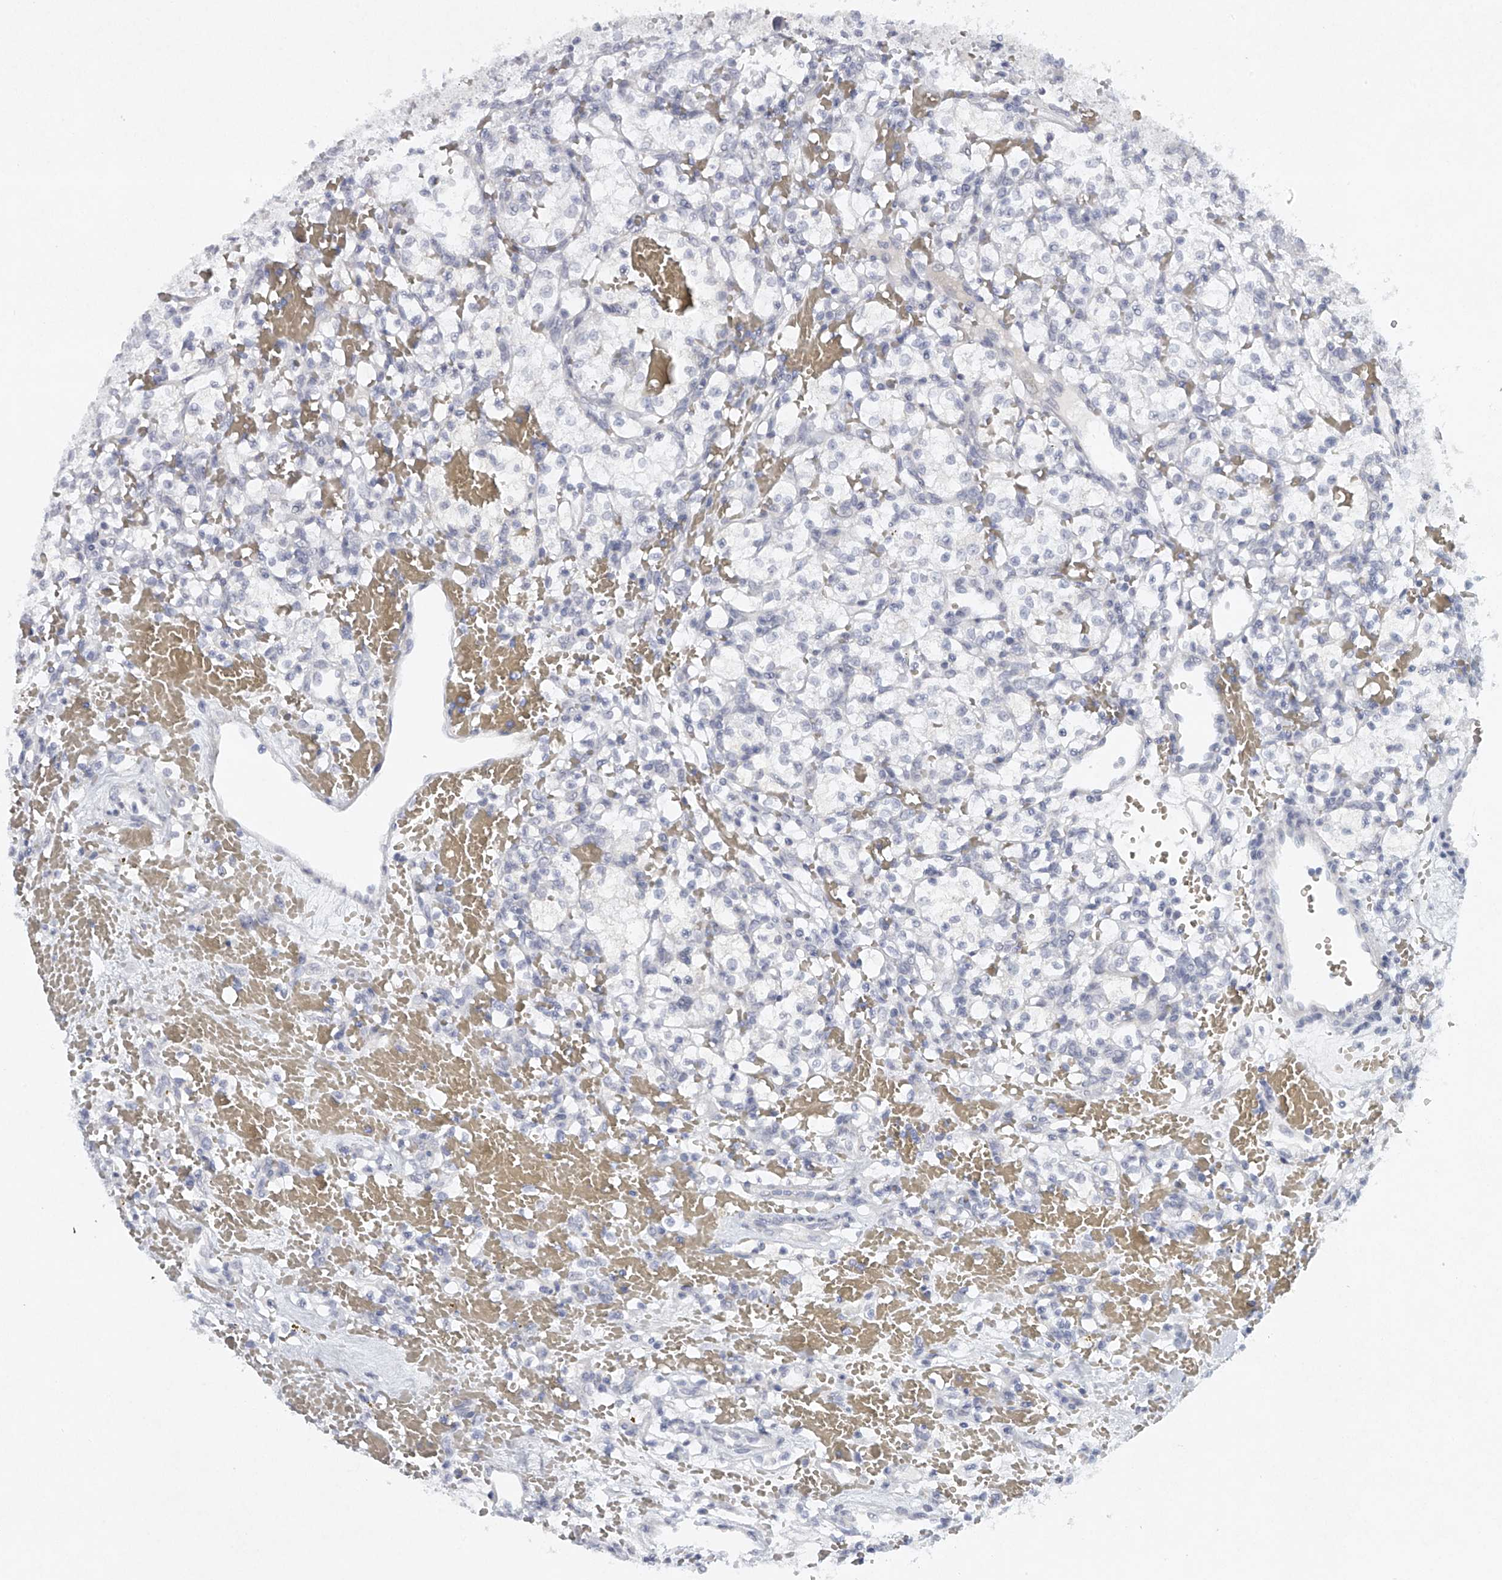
{"staining": {"intensity": "negative", "quantity": "none", "location": "none"}, "tissue": "renal cancer", "cell_type": "Tumor cells", "image_type": "cancer", "snomed": [{"axis": "morphology", "description": "Adenocarcinoma, NOS"}, {"axis": "topography", "description": "Kidney"}], "caption": "This is an IHC photomicrograph of human renal cancer (adenocarcinoma). There is no staining in tumor cells.", "gene": "FAT2", "patient": {"sex": "female", "age": 60}}